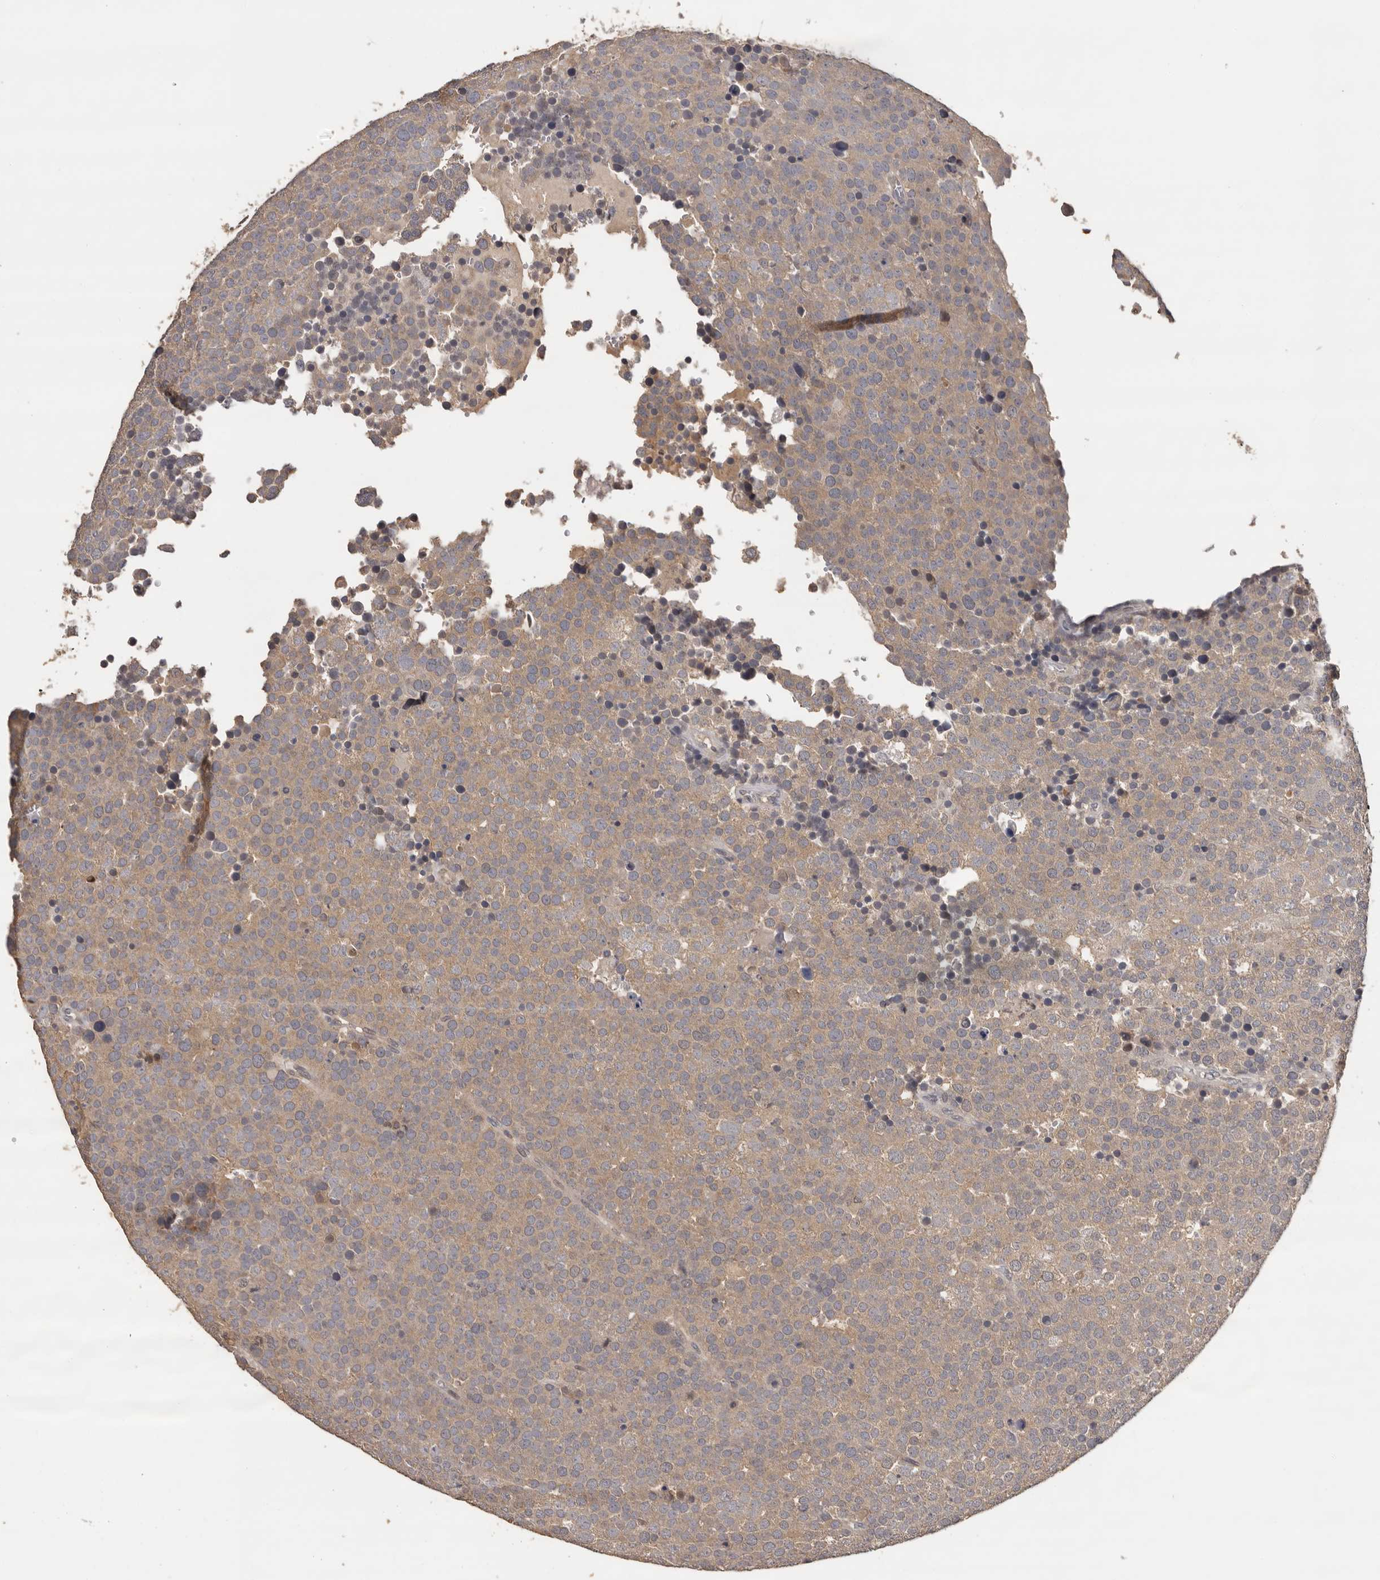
{"staining": {"intensity": "moderate", "quantity": ">75%", "location": "cytoplasmic/membranous"}, "tissue": "testis cancer", "cell_type": "Tumor cells", "image_type": "cancer", "snomed": [{"axis": "morphology", "description": "Seminoma, NOS"}, {"axis": "topography", "description": "Testis"}], "caption": "Protein expression analysis of seminoma (testis) exhibits moderate cytoplasmic/membranous positivity in approximately >75% of tumor cells.", "gene": "KIF2B", "patient": {"sex": "male", "age": 71}}